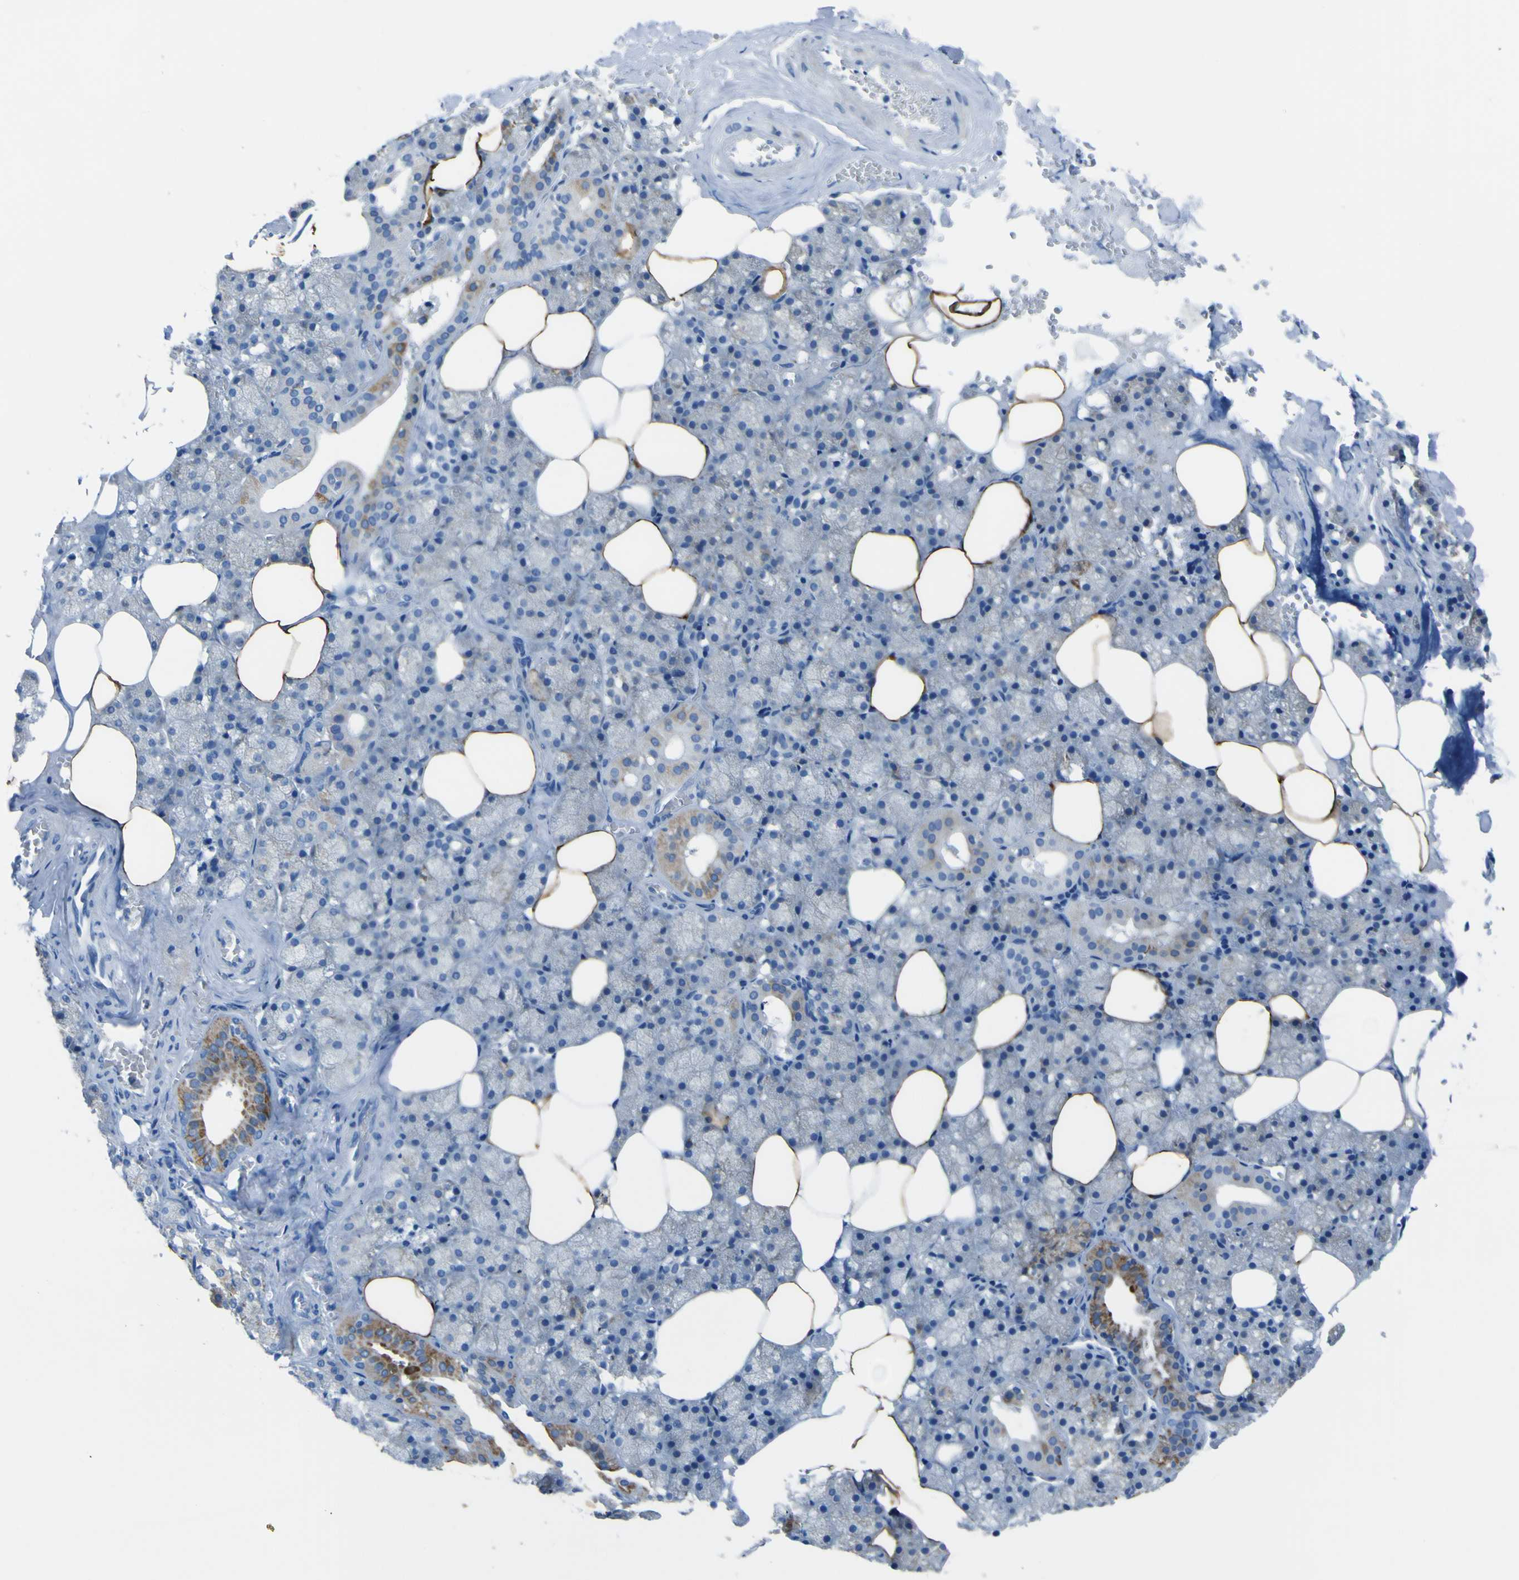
{"staining": {"intensity": "strong", "quantity": "<25%", "location": "cytoplasmic/membranous"}, "tissue": "salivary gland", "cell_type": "Glandular cells", "image_type": "normal", "snomed": [{"axis": "morphology", "description": "Normal tissue, NOS"}, {"axis": "topography", "description": "Salivary gland"}], "caption": "Strong cytoplasmic/membranous positivity is identified in approximately <25% of glandular cells in normal salivary gland. (DAB = brown stain, brightfield microscopy at high magnification).", "gene": "ACSL1", "patient": {"sex": "male", "age": 62}}